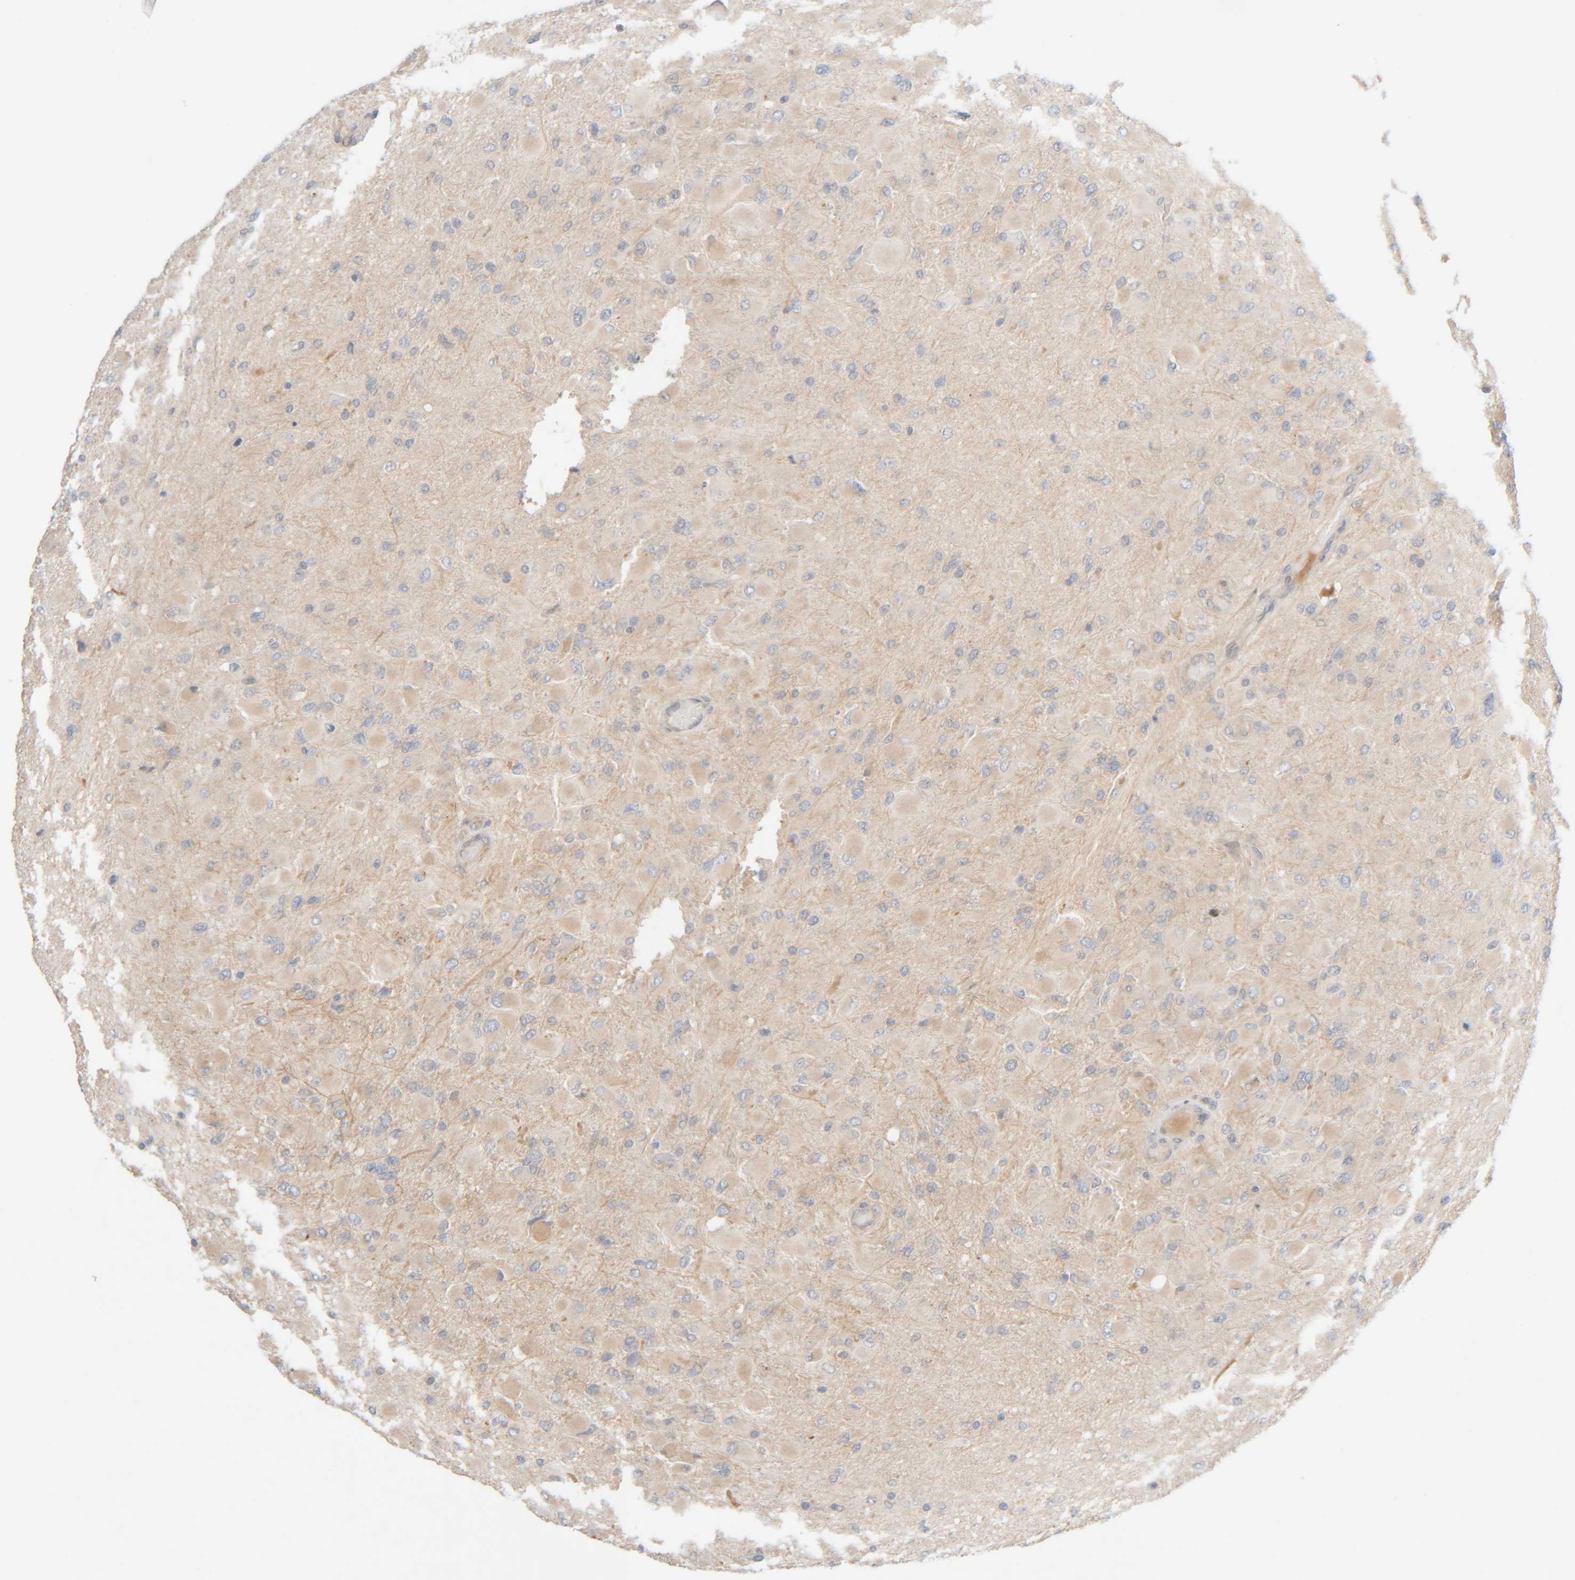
{"staining": {"intensity": "negative", "quantity": "none", "location": "none"}, "tissue": "glioma", "cell_type": "Tumor cells", "image_type": "cancer", "snomed": [{"axis": "morphology", "description": "Glioma, malignant, High grade"}, {"axis": "topography", "description": "Cerebral cortex"}], "caption": "DAB (3,3'-diaminobenzidine) immunohistochemical staining of human glioma exhibits no significant expression in tumor cells.", "gene": "CHKA", "patient": {"sex": "female", "age": 36}}